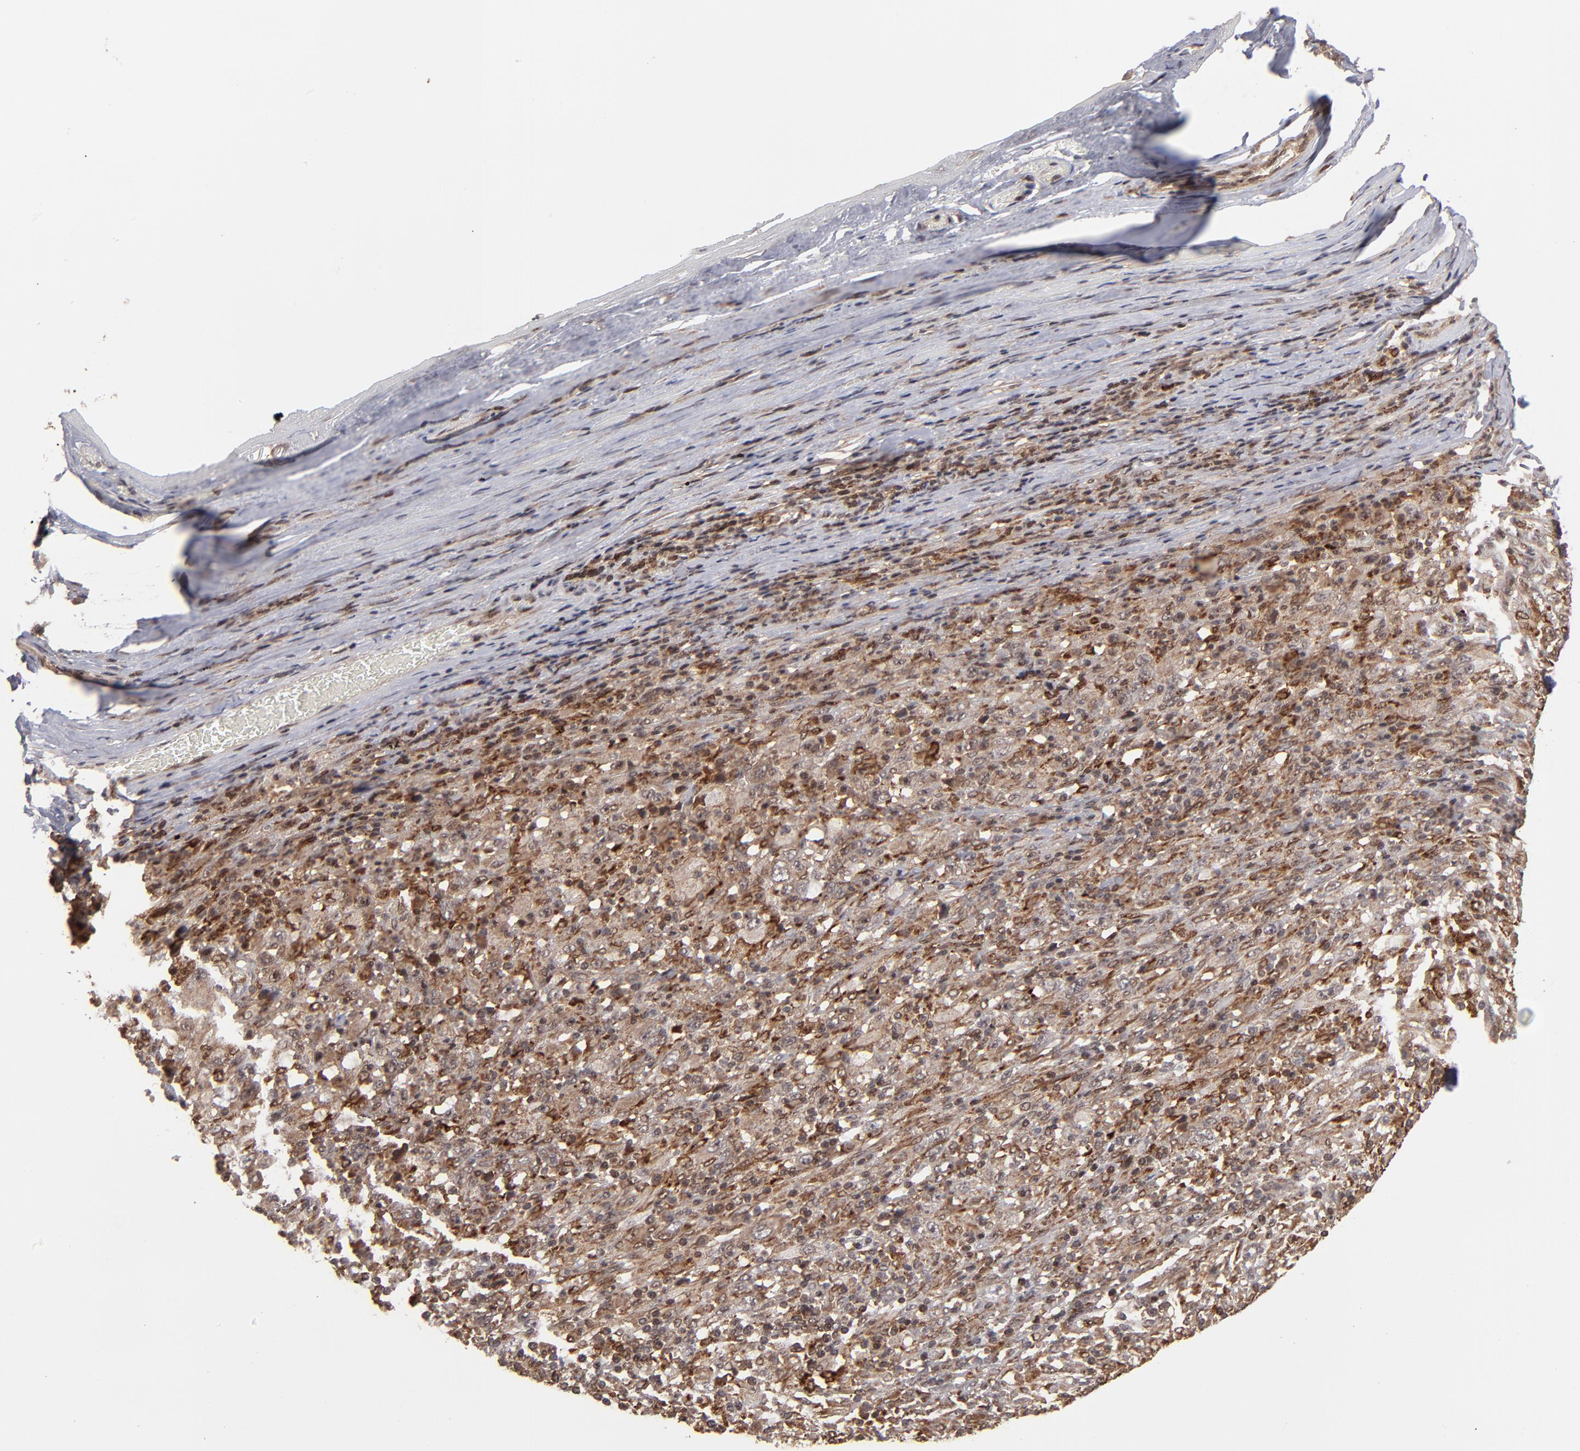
{"staining": {"intensity": "strong", "quantity": ">75%", "location": "cytoplasmic/membranous,nuclear"}, "tissue": "melanoma", "cell_type": "Tumor cells", "image_type": "cancer", "snomed": [{"axis": "morphology", "description": "Malignant melanoma, Metastatic site"}, {"axis": "topography", "description": "Skin"}], "caption": "Immunohistochemical staining of melanoma reveals high levels of strong cytoplasmic/membranous and nuclear protein positivity in about >75% of tumor cells.", "gene": "RGS6", "patient": {"sex": "female", "age": 56}}